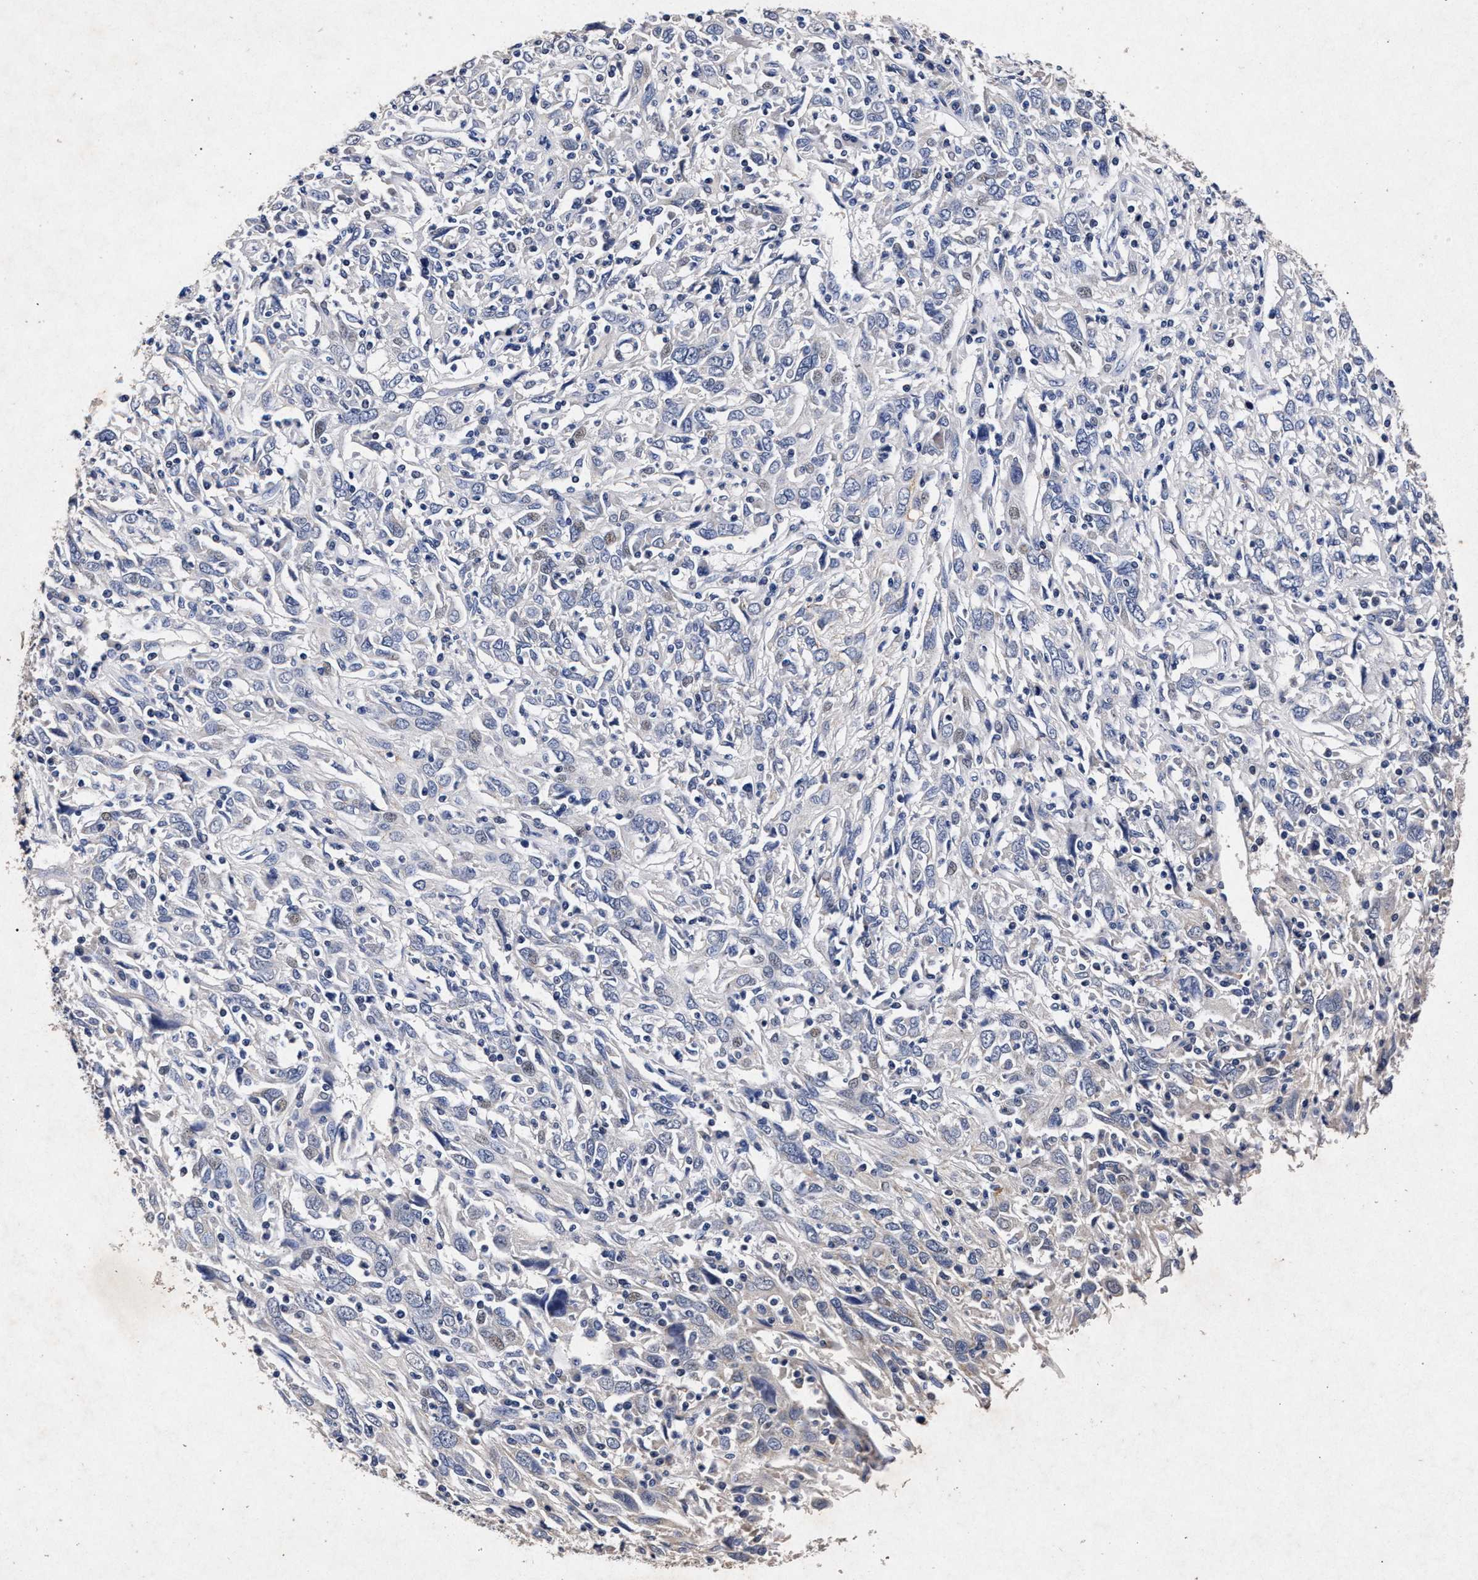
{"staining": {"intensity": "negative", "quantity": "none", "location": "none"}, "tissue": "cervical cancer", "cell_type": "Tumor cells", "image_type": "cancer", "snomed": [{"axis": "morphology", "description": "Squamous cell carcinoma, NOS"}, {"axis": "topography", "description": "Cervix"}], "caption": "This photomicrograph is of squamous cell carcinoma (cervical) stained with immunohistochemistry to label a protein in brown with the nuclei are counter-stained blue. There is no expression in tumor cells.", "gene": "ATP1A2", "patient": {"sex": "female", "age": 46}}